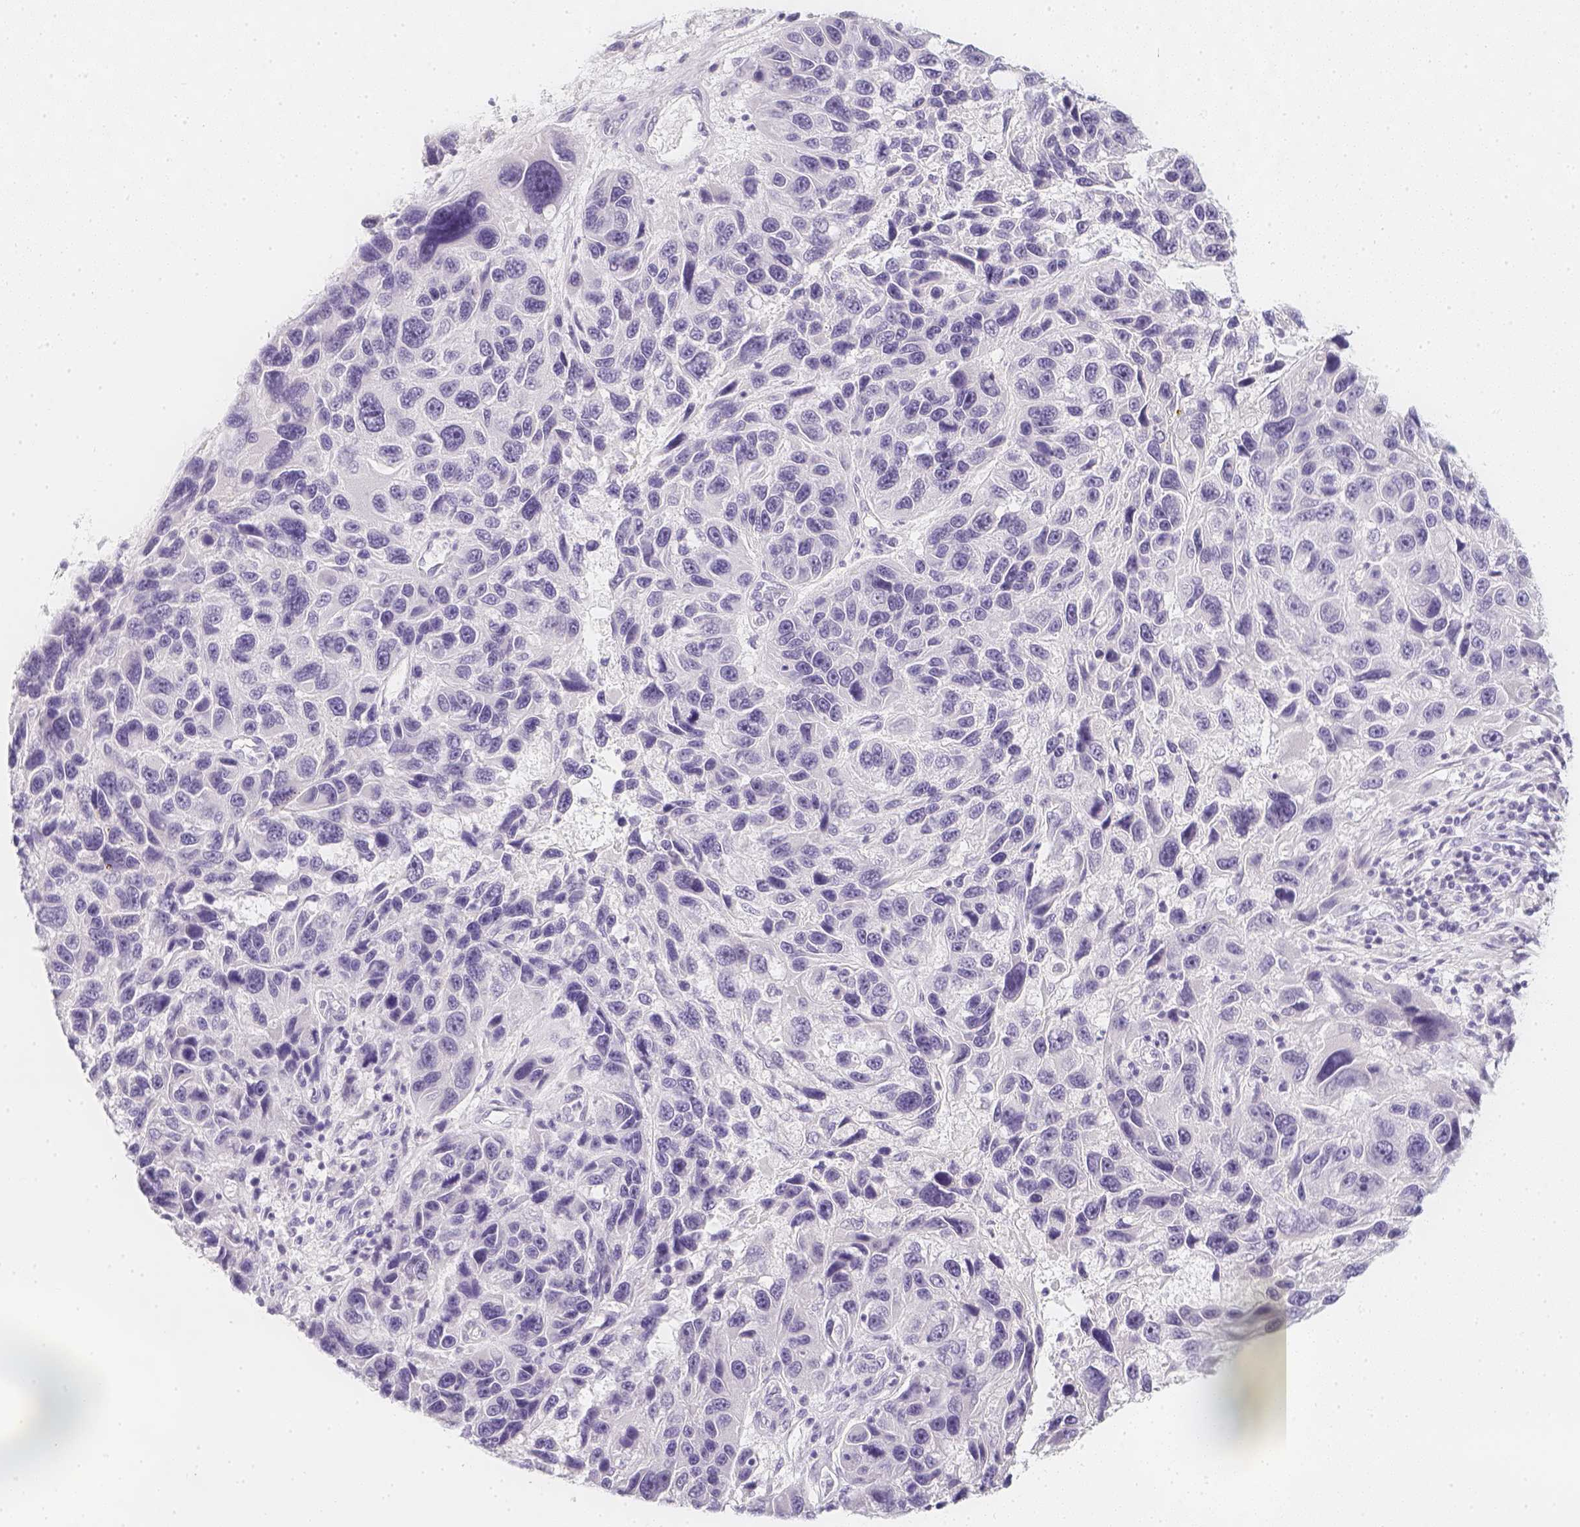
{"staining": {"intensity": "negative", "quantity": "none", "location": "none"}, "tissue": "melanoma", "cell_type": "Tumor cells", "image_type": "cancer", "snomed": [{"axis": "morphology", "description": "Malignant melanoma, NOS"}, {"axis": "topography", "description": "Skin"}], "caption": "A high-resolution image shows immunohistochemistry staining of malignant melanoma, which exhibits no significant positivity in tumor cells. (DAB (3,3'-diaminobenzidine) IHC visualized using brightfield microscopy, high magnification).", "gene": "SLC18A1", "patient": {"sex": "male", "age": 53}}